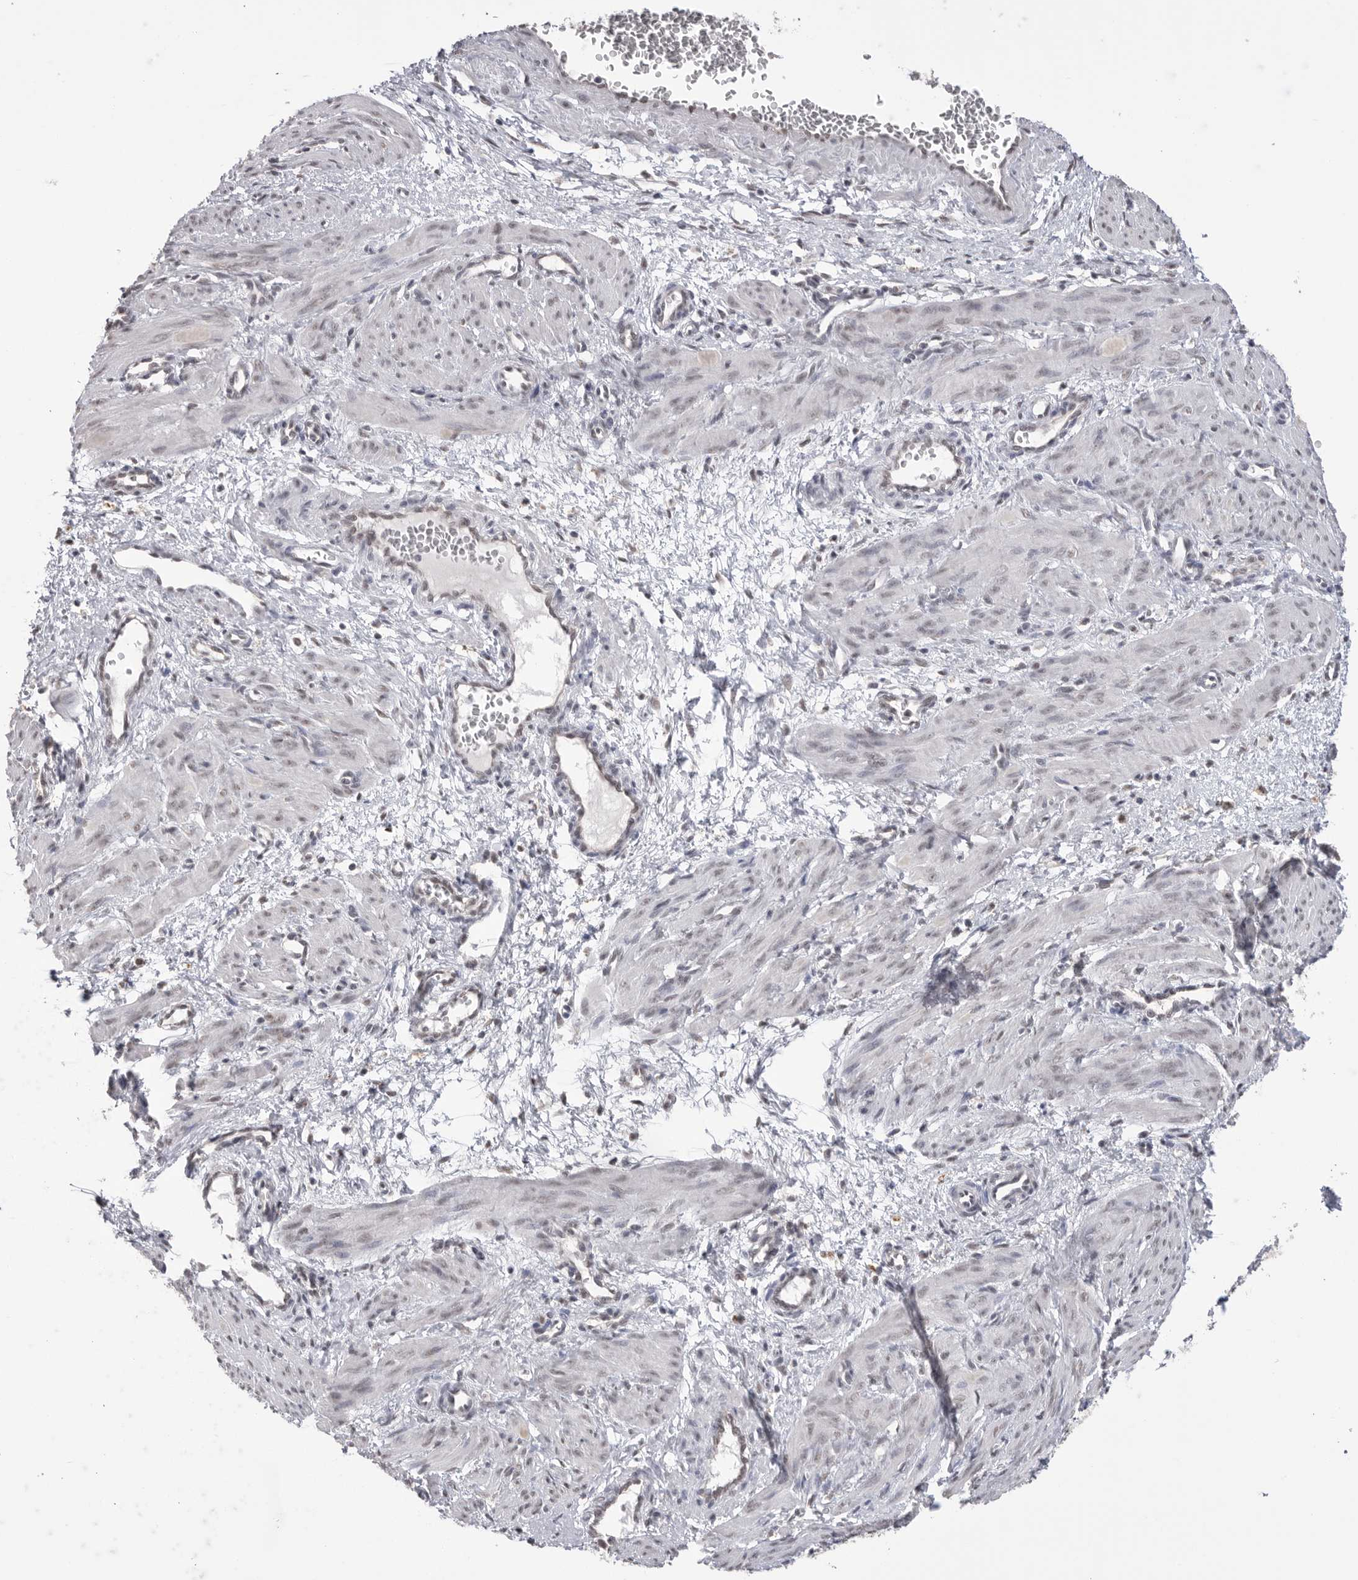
{"staining": {"intensity": "moderate", "quantity": "25%-75%", "location": "nuclear"}, "tissue": "smooth muscle", "cell_type": "Smooth muscle cells", "image_type": "normal", "snomed": [{"axis": "morphology", "description": "Normal tissue, NOS"}, {"axis": "topography", "description": "Endometrium"}], "caption": "A brown stain shows moderate nuclear expression of a protein in smooth muscle cells of normal smooth muscle. Using DAB (3,3'-diaminobenzidine) (brown) and hematoxylin (blue) stains, captured at high magnification using brightfield microscopy.", "gene": "BCLAF3", "patient": {"sex": "female", "age": 33}}